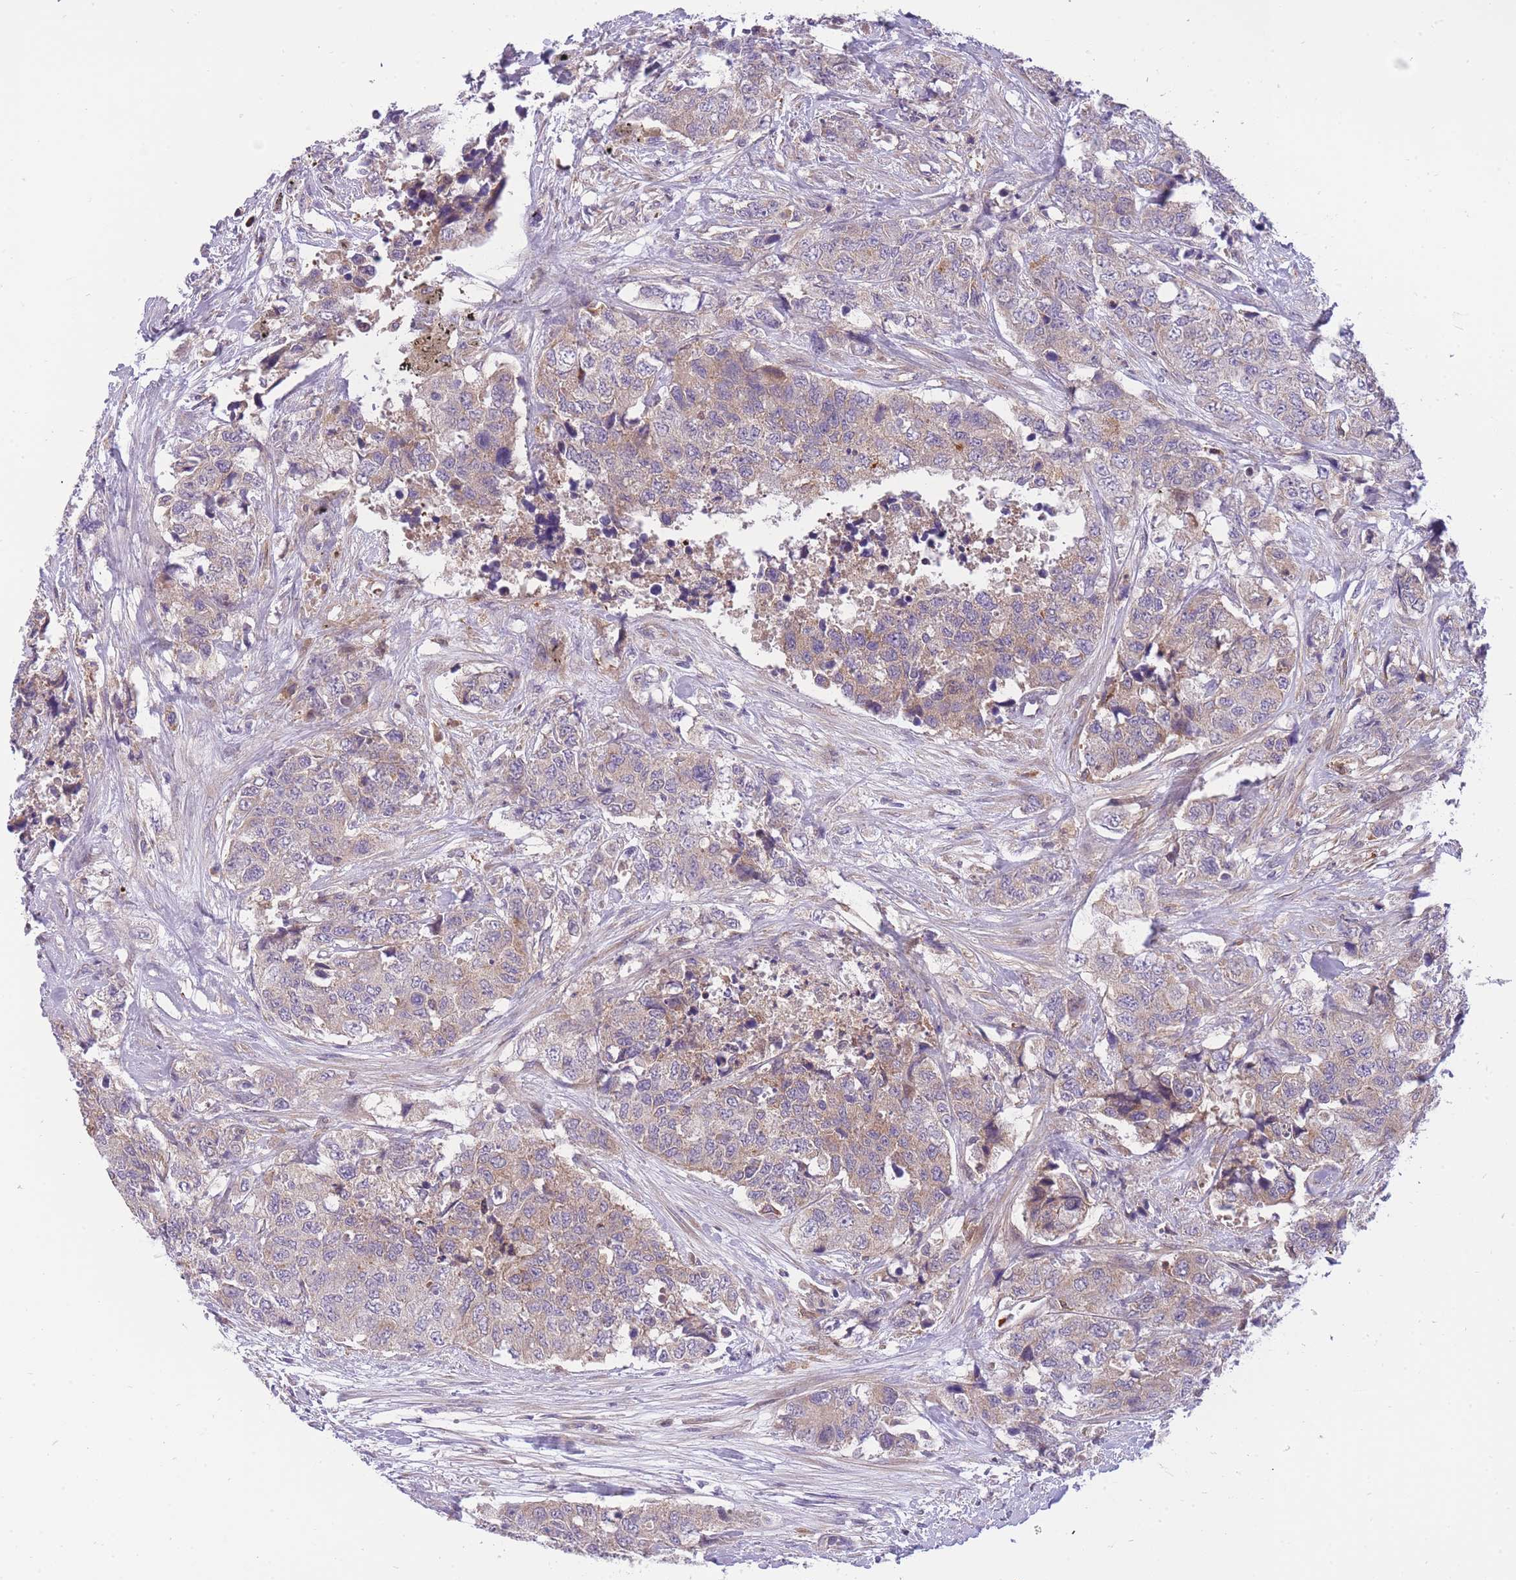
{"staining": {"intensity": "weak", "quantity": "25%-75%", "location": "cytoplasmic/membranous"}, "tissue": "urothelial cancer", "cell_type": "Tumor cells", "image_type": "cancer", "snomed": [{"axis": "morphology", "description": "Urothelial carcinoma, High grade"}, {"axis": "topography", "description": "Urinary bladder"}], "caption": "A photomicrograph of urothelial cancer stained for a protein reveals weak cytoplasmic/membranous brown staining in tumor cells.", "gene": "CRYGN", "patient": {"sex": "female", "age": 78}}